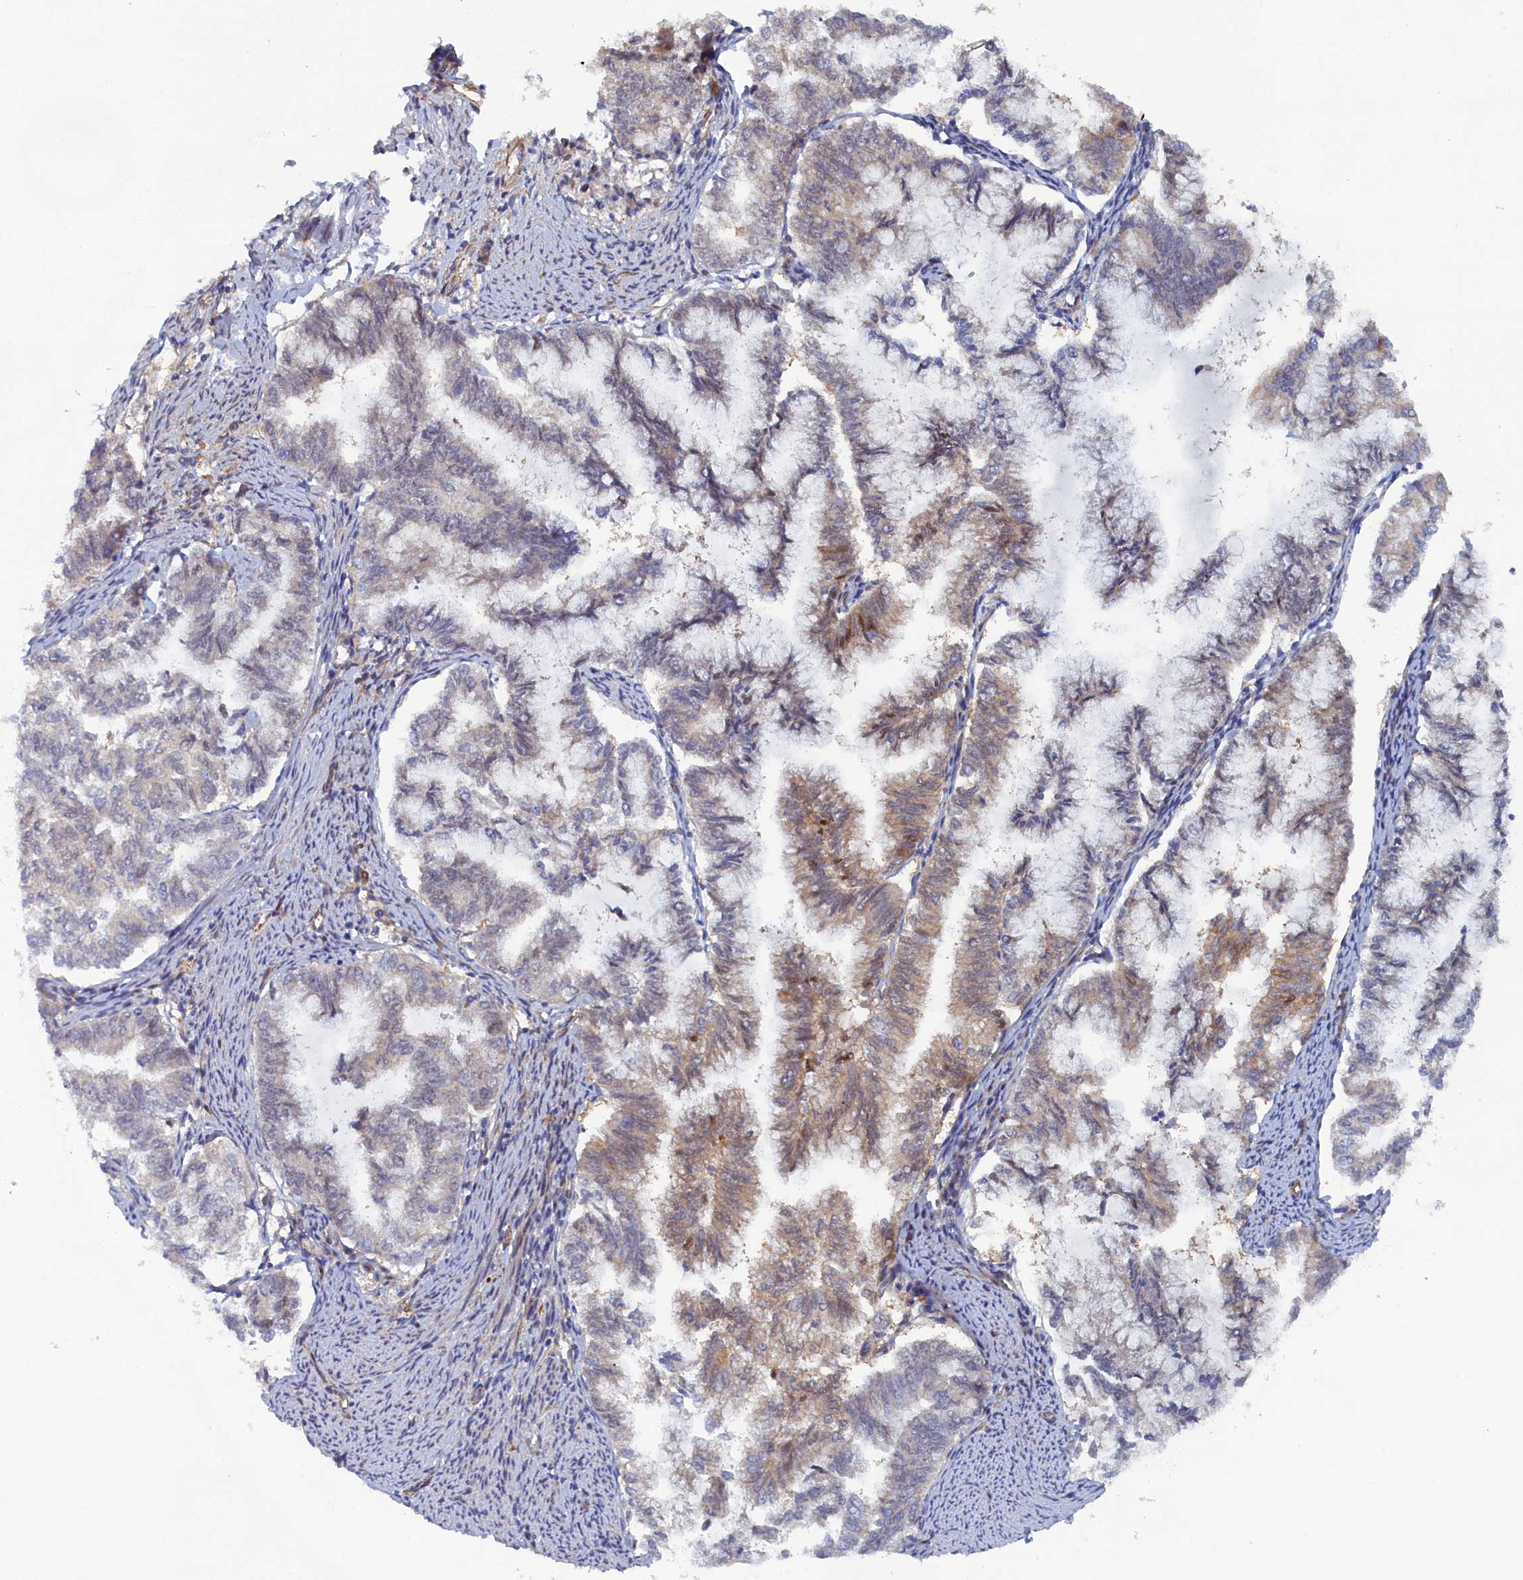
{"staining": {"intensity": "weak", "quantity": "<25%", "location": "cytoplasmic/membranous"}, "tissue": "endometrial cancer", "cell_type": "Tumor cells", "image_type": "cancer", "snomed": [{"axis": "morphology", "description": "Adenocarcinoma, NOS"}, {"axis": "topography", "description": "Endometrium"}], "caption": "This is an IHC image of endometrial cancer (adenocarcinoma). There is no positivity in tumor cells.", "gene": "TMEM196", "patient": {"sex": "female", "age": 79}}